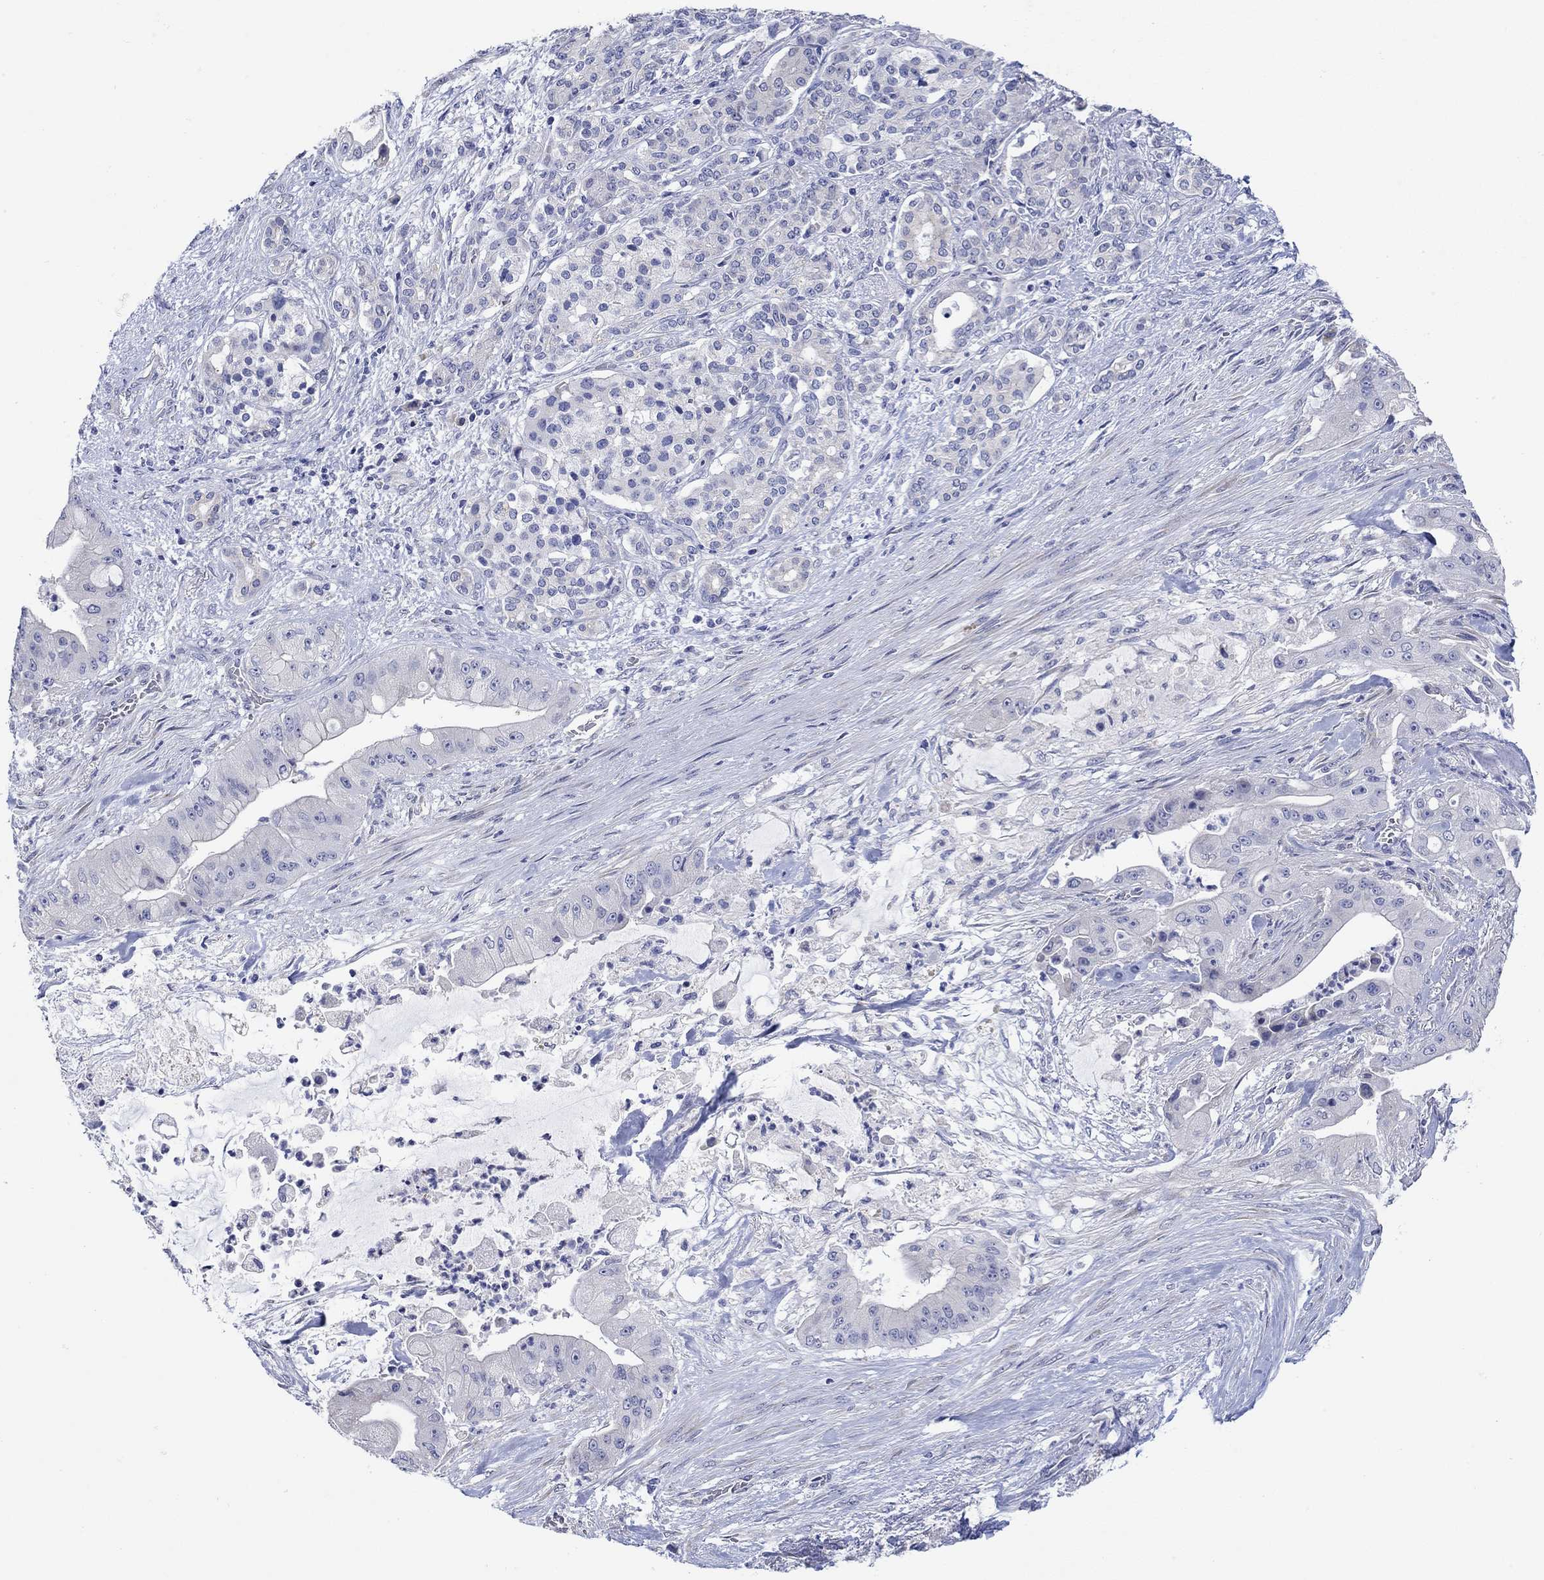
{"staining": {"intensity": "negative", "quantity": "none", "location": "none"}, "tissue": "pancreatic cancer", "cell_type": "Tumor cells", "image_type": "cancer", "snomed": [{"axis": "morphology", "description": "Normal tissue, NOS"}, {"axis": "morphology", "description": "Inflammation, NOS"}, {"axis": "morphology", "description": "Adenocarcinoma, NOS"}, {"axis": "topography", "description": "Pancreas"}], "caption": "Immunohistochemistry photomicrograph of neoplastic tissue: human pancreatic adenocarcinoma stained with DAB (3,3'-diaminobenzidine) exhibits no significant protein staining in tumor cells.", "gene": "KRT222", "patient": {"sex": "male", "age": 57}}